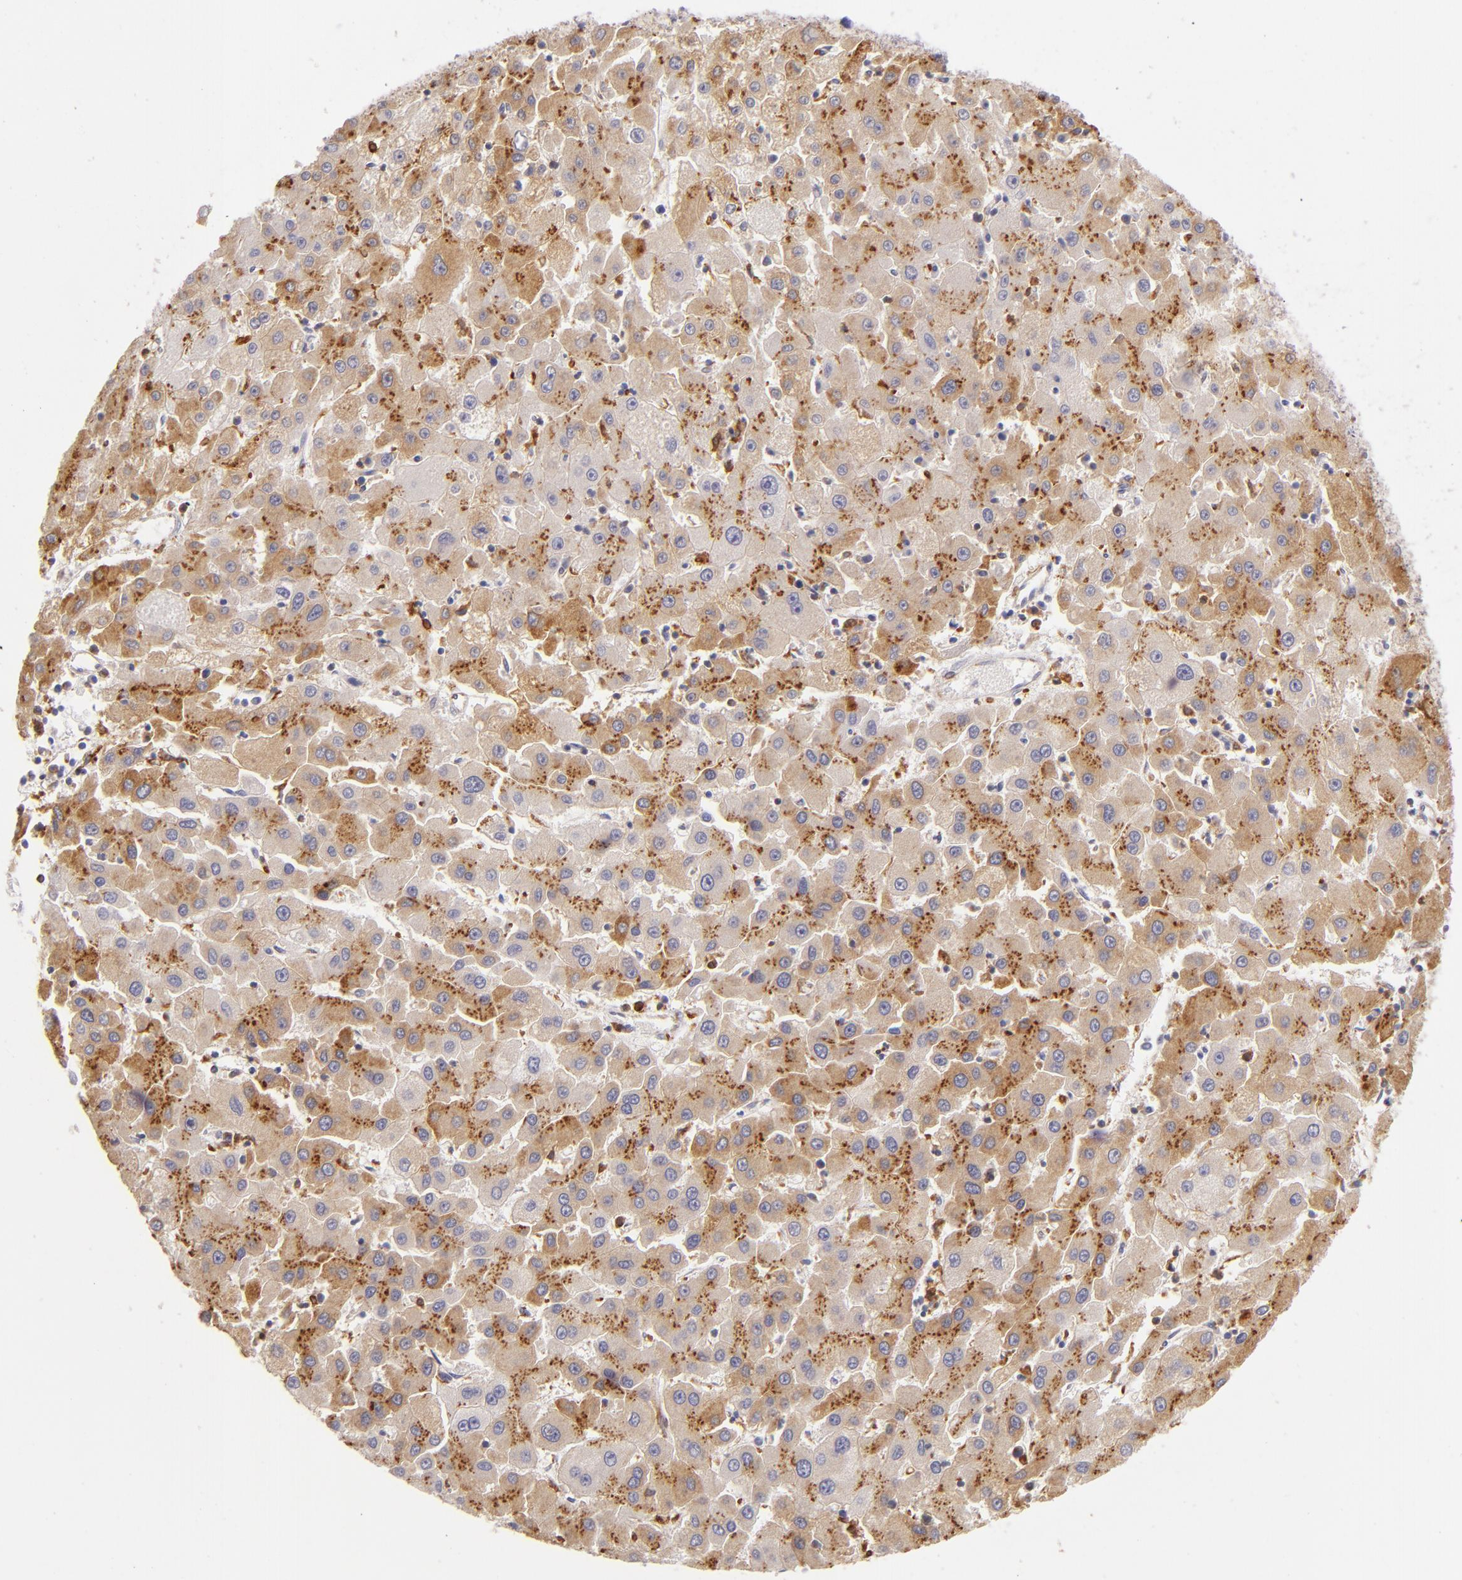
{"staining": {"intensity": "moderate", "quantity": ">75%", "location": "cytoplasmic/membranous"}, "tissue": "liver cancer", "cell_type": "Tumor cells", "image_type": "cancer", "snomed": [{"axis": "morphology", "description": "Carcinoma, Hepatocellular, NOS"}, {"axis": "topography", "description": "Liver"}], "caption": "Human liver cancer stained with a protein marker shows moderate staining in tumor cells.", "gene": "CD74", "patient": {"sex": "male", "age": 72}}